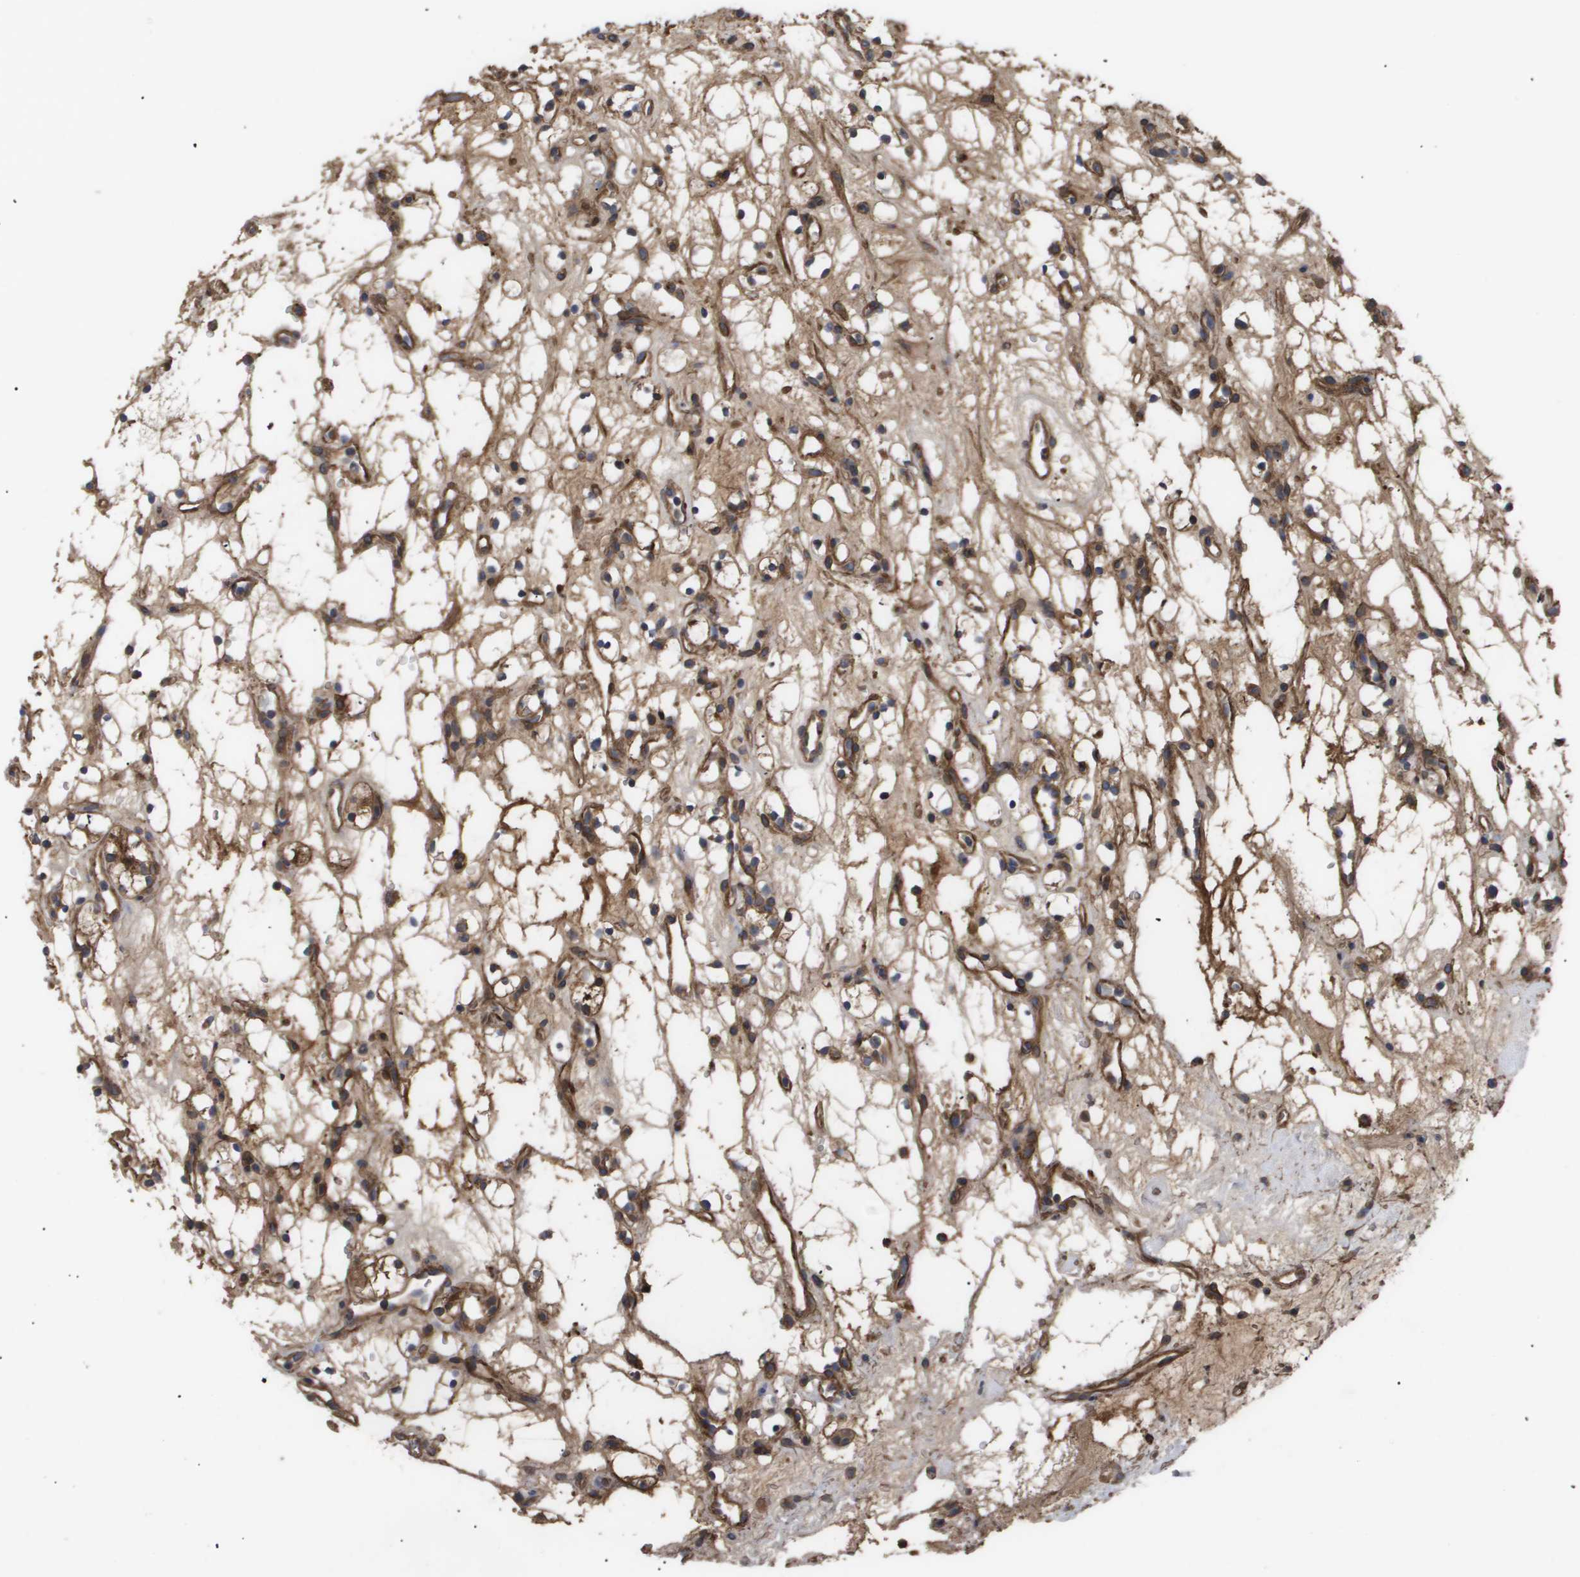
{"staining": {"intensity": "moderate", "quantity": ">75%", "location": "cytoplasmic/membranous"}, "tissue": "renal cancer", "cell_type": "Tumor cells", "image_type": "cancer", "snomed": [{"axis": "morphology", "description": "Adenocarcinoma, NOS"}, {"axis": "topography", "description": "Kidney"}], "caption": "Immunohistochemistry (IHC) micrograph of neoplastic tissue: renal adenocarcinoma stained using IHC demonstrates medium levels of moderate protein expression localized specifically in the cytoplasmic/membranous of tumor cells, appearing as a cytoplasmic/membranous brown color.", "gene": "TNS1", "patient": {"sex": "female", "age": 60}}